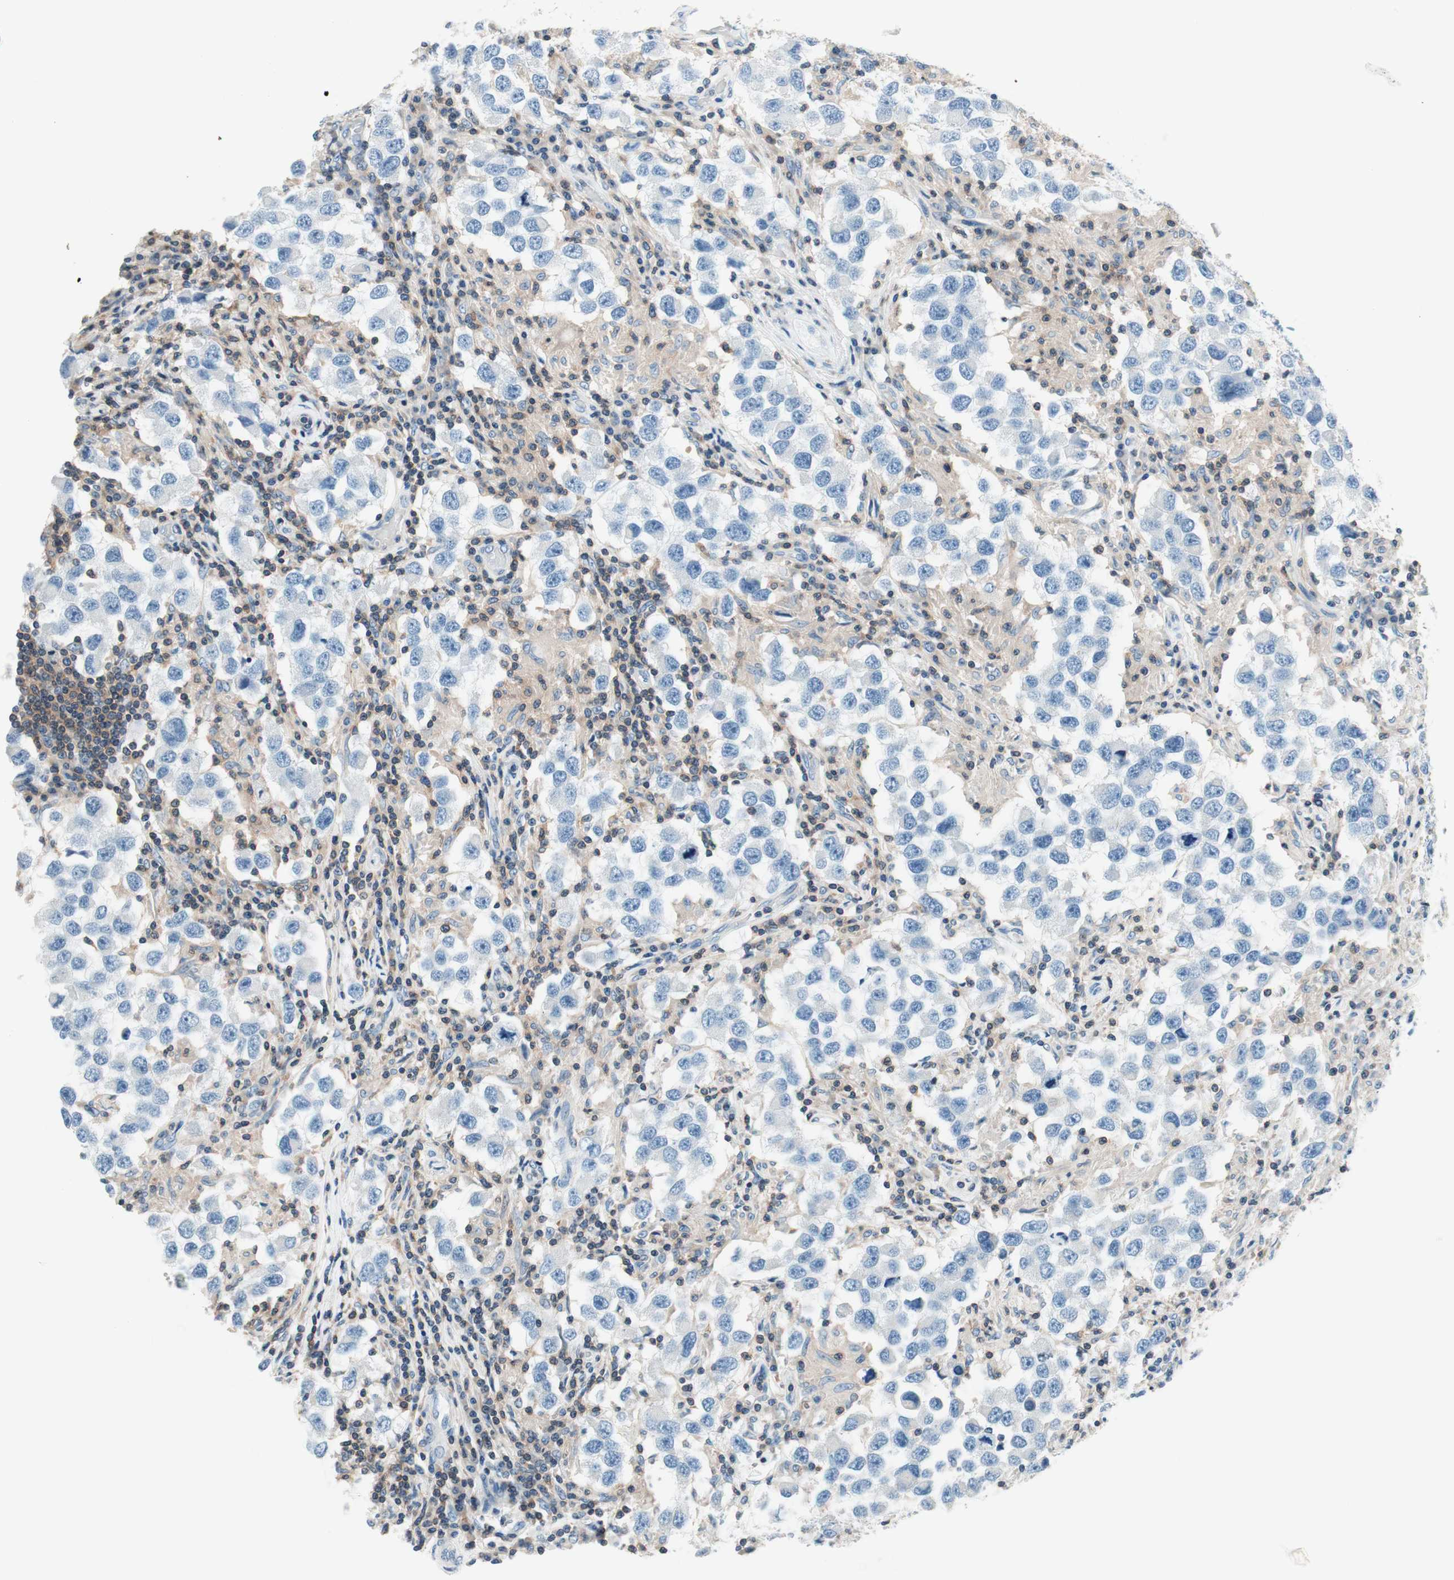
{"staining": {"intensity": "negative", "quantity": "none", "location": "none"}, "tissue": "testis cancer", "cell_type": "Tumor cells", "image_type": "cancer", "snomed": [{"axis": "morphology", "description": "Carcinoma, Embryonal, NOS"}, {"axis": "topography", "description": "Testis"}], "caption": "Tumor cells are negative for brown protein staining in testis cancer.", "gene": "WIPF1", "patient": {"sex": "male", "age": 21}}